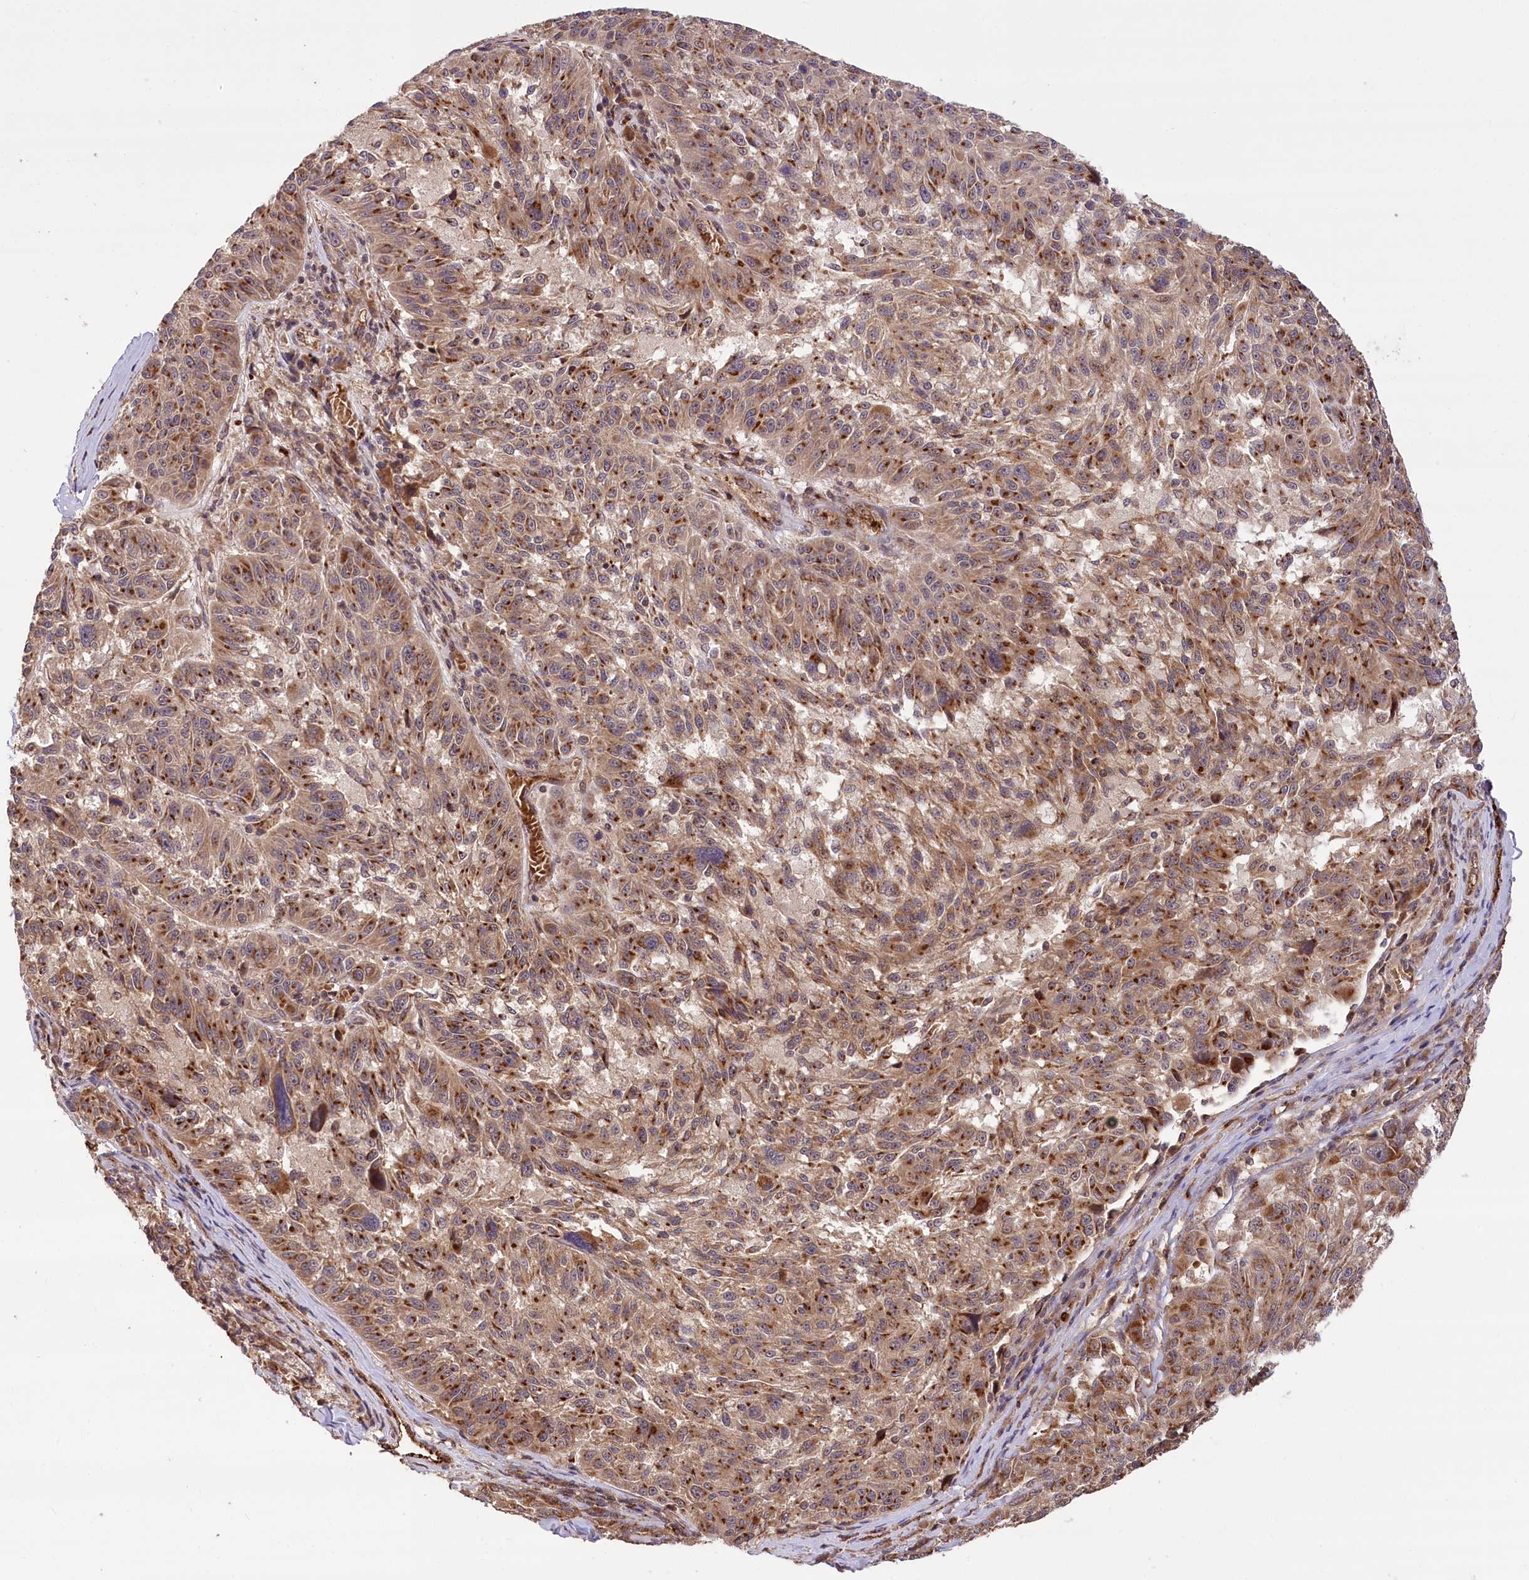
{"staining": {"intensity": "strong", "quantity": ">75%", "location": "cytoplasmic/membranous"}, "tissue": "melanoma", "cell_type": "Tumor cells", "image_type": "cancer", "snomed": [{"axis": "morphology", "description": "Malignant melanoma, NOS"}, {"axis": "topography", "description": "Skin"}], "caption": "Melanoma stained with immunohistochemistry (IHC) reveals strong cytoplasmic/membranous positivity in approximately >75% of tumor cells.", "gene": "CARD19", "patient": {"sex": "male", "age": 53}}